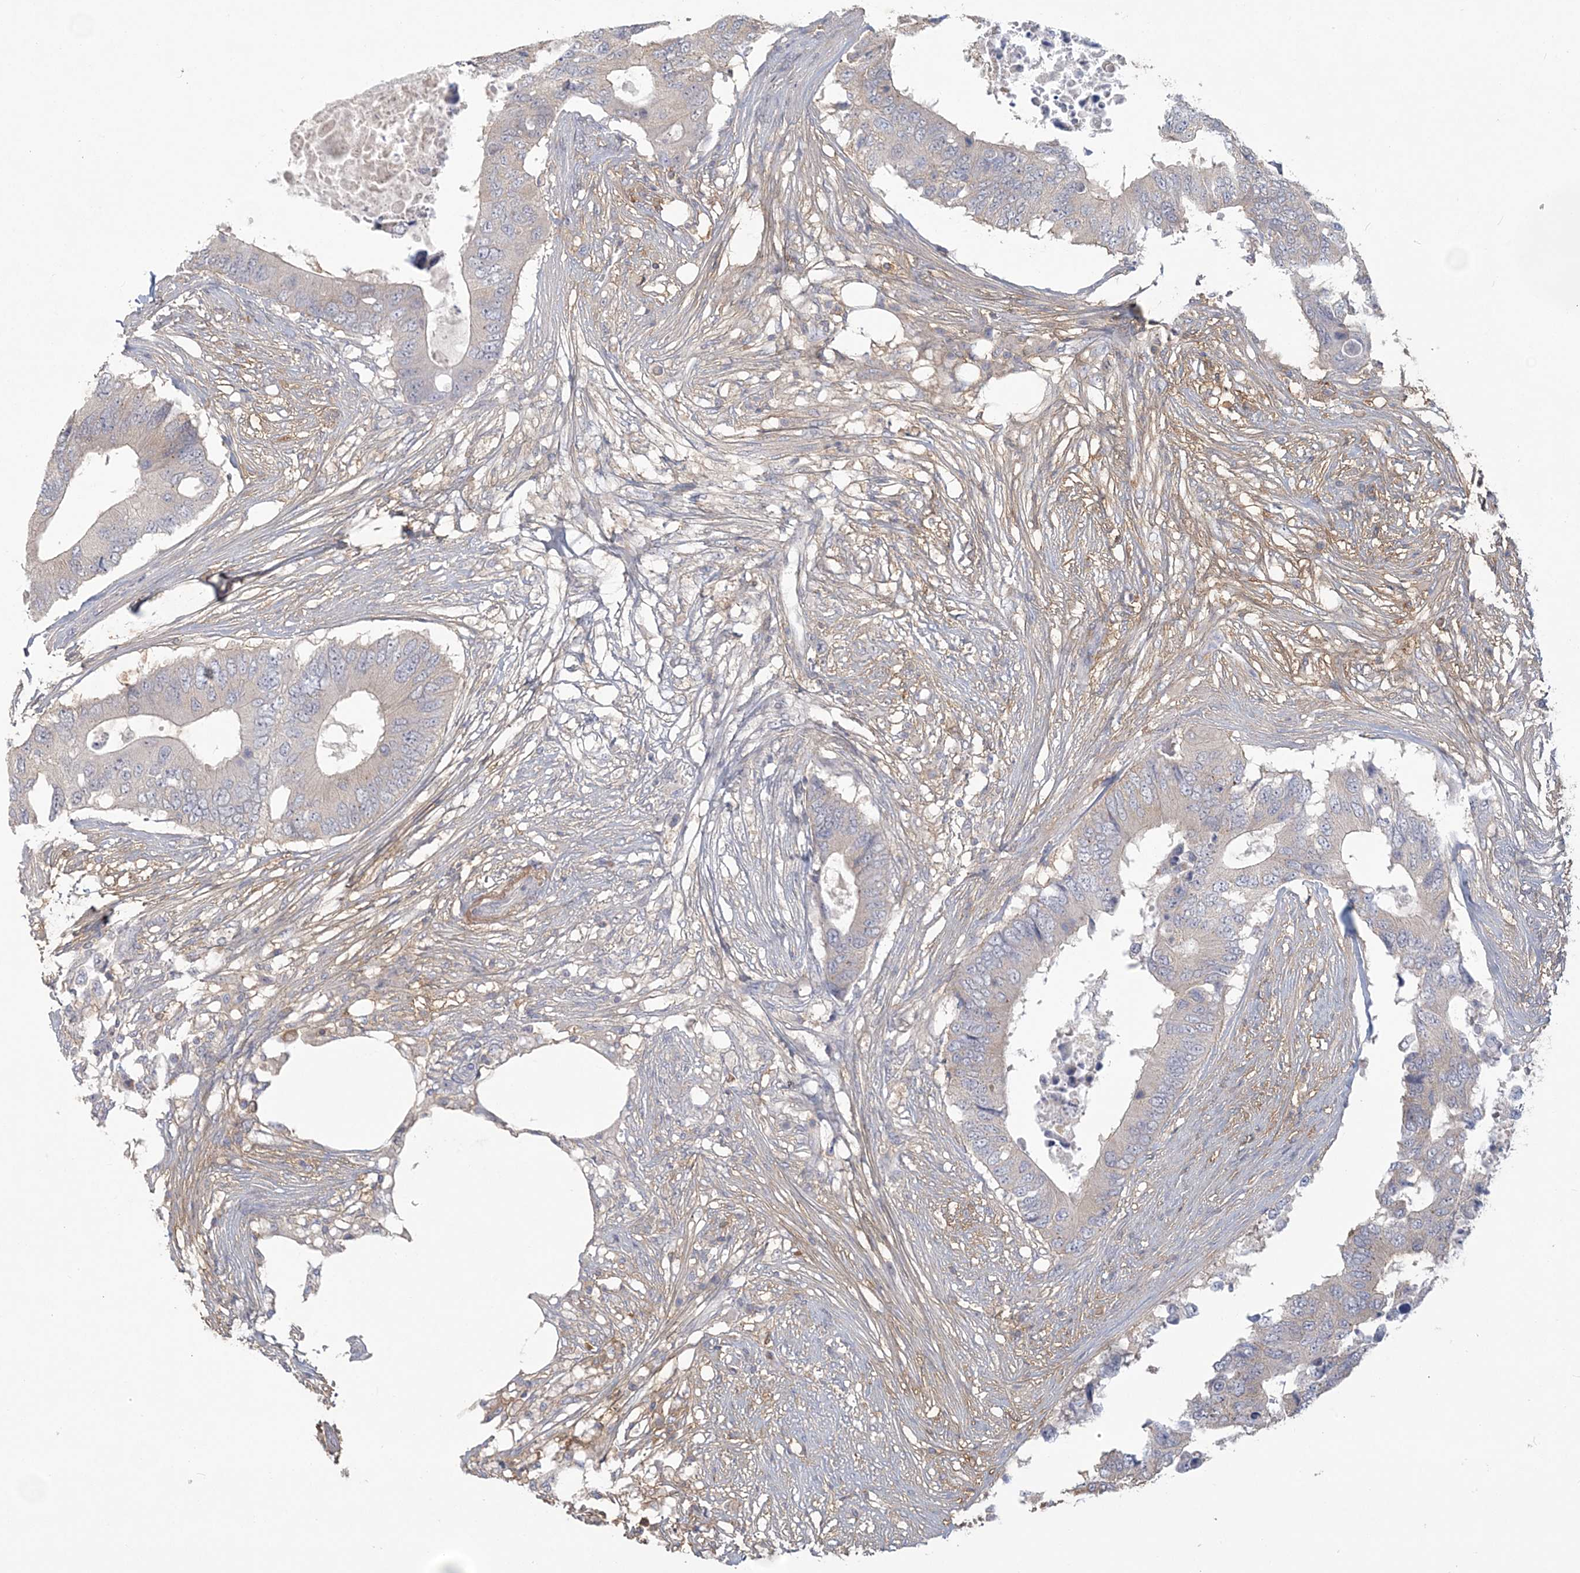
{"staining": {"intensity": "negative", "quantity": "none", "location": "none"}, "tissue": "colorectal cancer", "cell_type": "Tumor cells", "image_type": "cancer", "snomed": [{"axis": "morphology", "description": "Adenocarcinoma, NOS"}, {"axis": "topography", "description": "Colon"}], "caption": "Tumor cells show no significant staining in adenocarcinoma (colorectal).", "gene": "ANKS1A", "patient": {"sex": "male", "age": 71}}